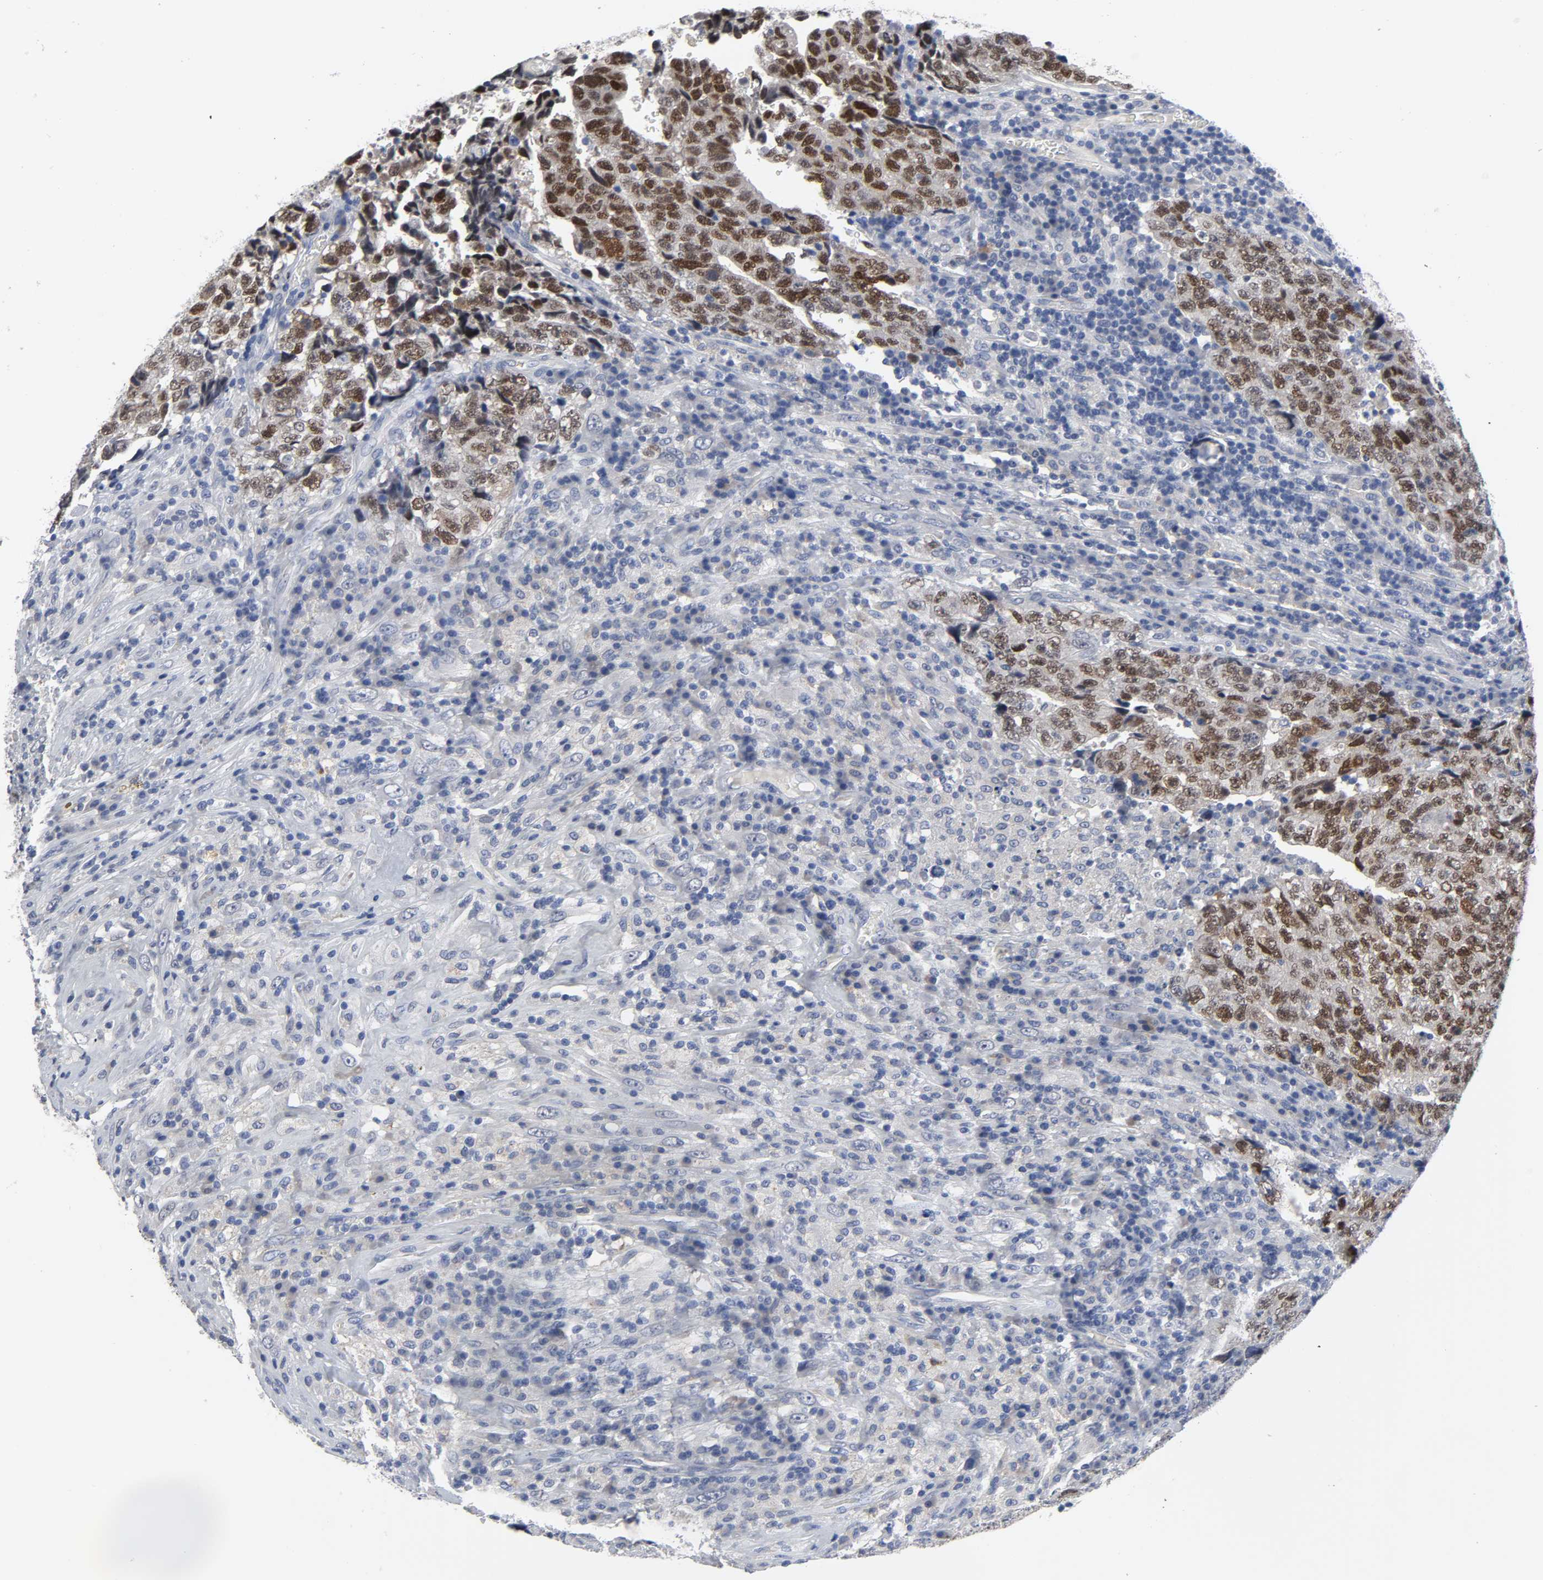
{"staining": {"intensity": "strong", "quantity": ">75%", "location": "nuclear"}, "tissue": "testis cancer", "cell_type": "Tumor cells", "image_type": "cancer", "snomed": [{"axis": "morphology", "description": "Necrosis, NOS"}, {"axis": "morphology", "description": "Carcinoma, Embryonal, NOS"}, {"axis": "topography", "description": "Testis"}], "caption": "Immunohistochemical staining of human testis cancer (embryonal carcinoma) exhibits high levels of strong nuclear protein staining in about >75% of tumor cells.", "gene": "SALL2", "patient": {"sex": "male", "age": 19}}